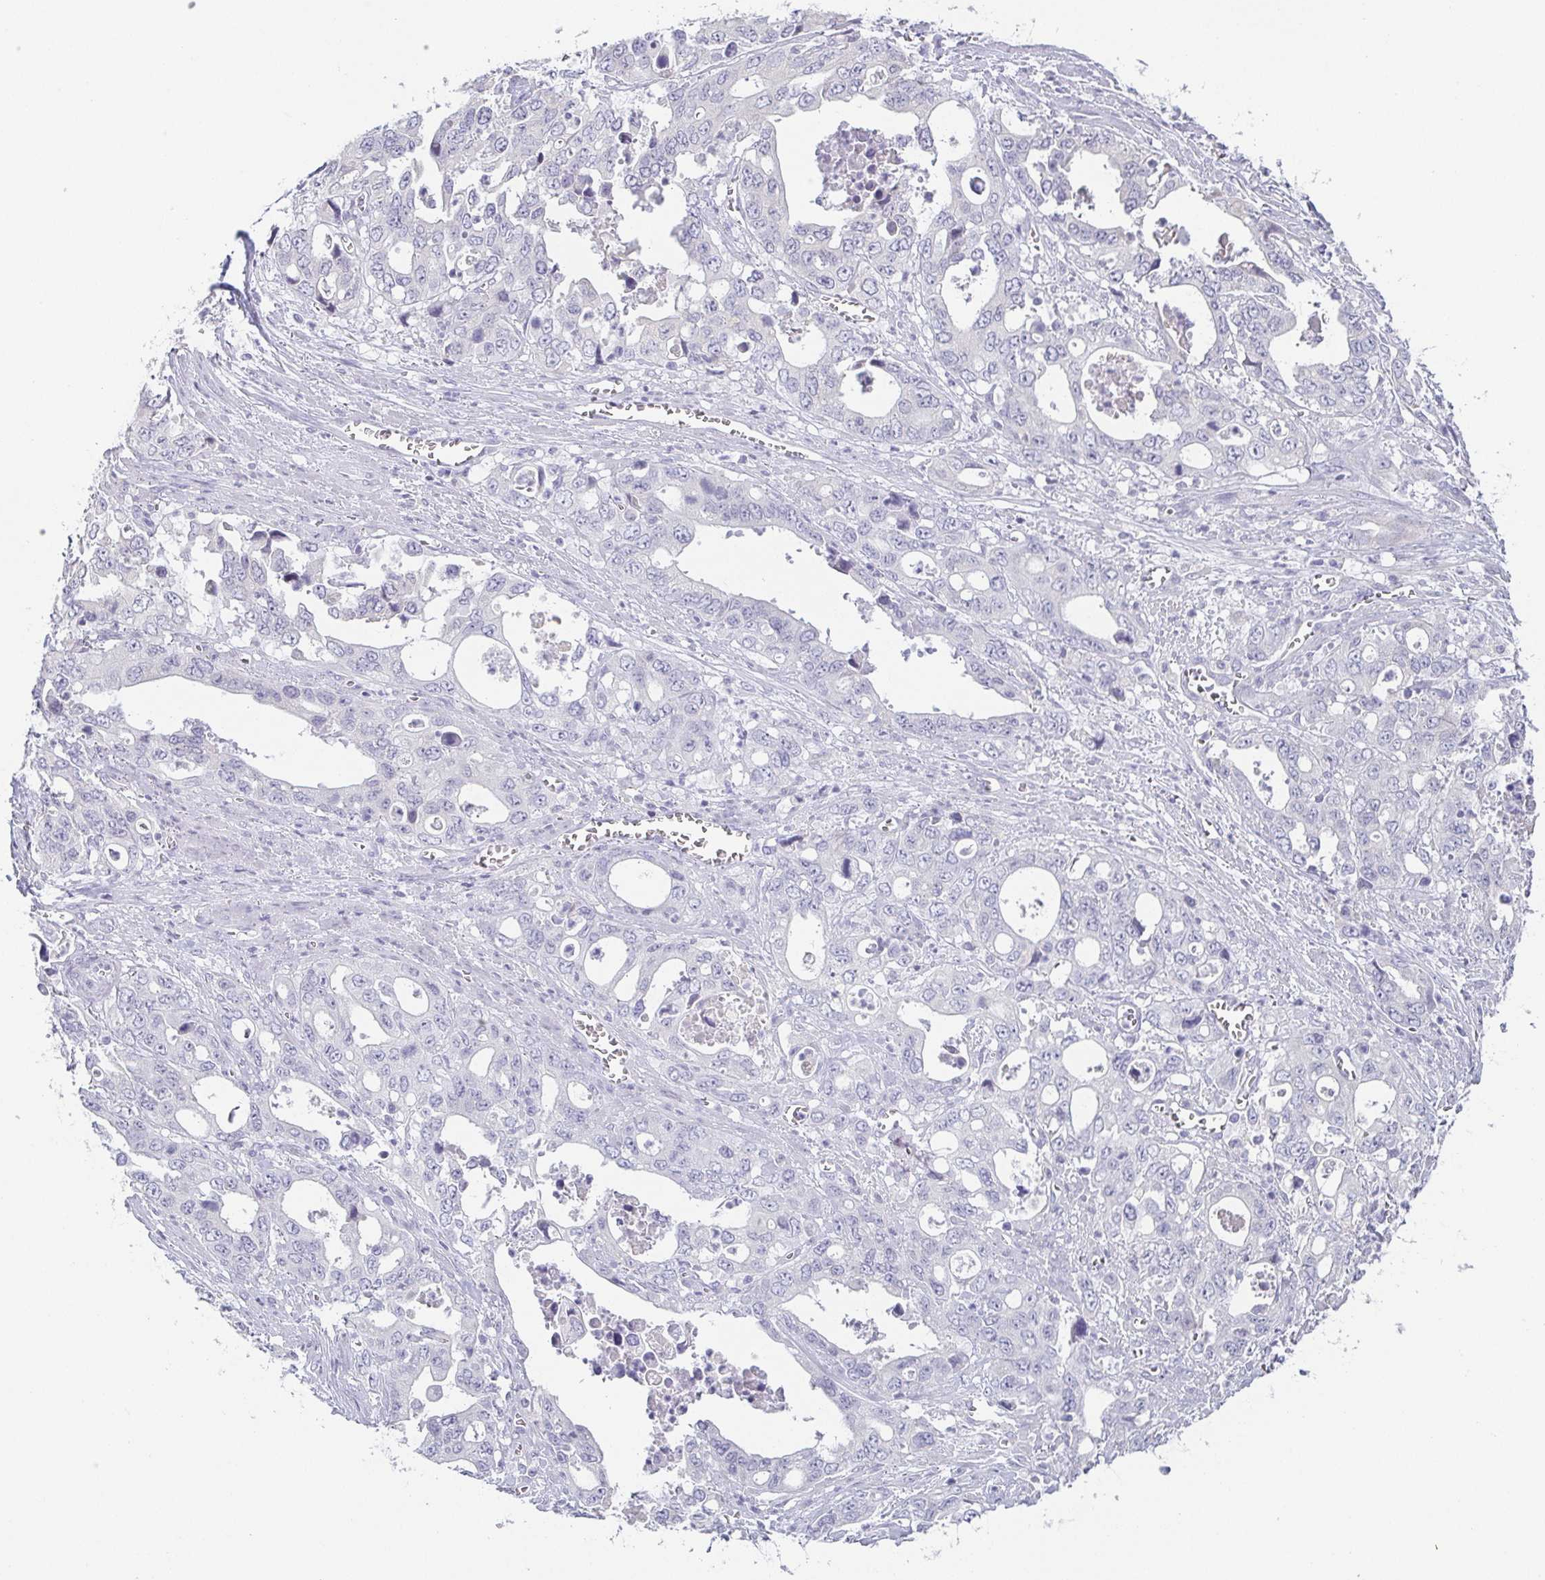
{"staining": {"intensity": "negative", "quantity": "none", "location": "none"}, "tissue": "stomach cancer", "cell_type": "Tumor cells", "image_type": "cancer", "snomed": [{"axis": "morphology", "description": "Adenocarcinoma, NOS"}, {"axis": "topography", "description": "Stomach, upper"}], "caption": "Immunohistochemistry histopathology image of stomach adenocarcinoma stained for a protein (brown), which exhibits no expression in tumor cells.", "gene": "PRR27", "patient": {"sex": "male", "age": 74}}